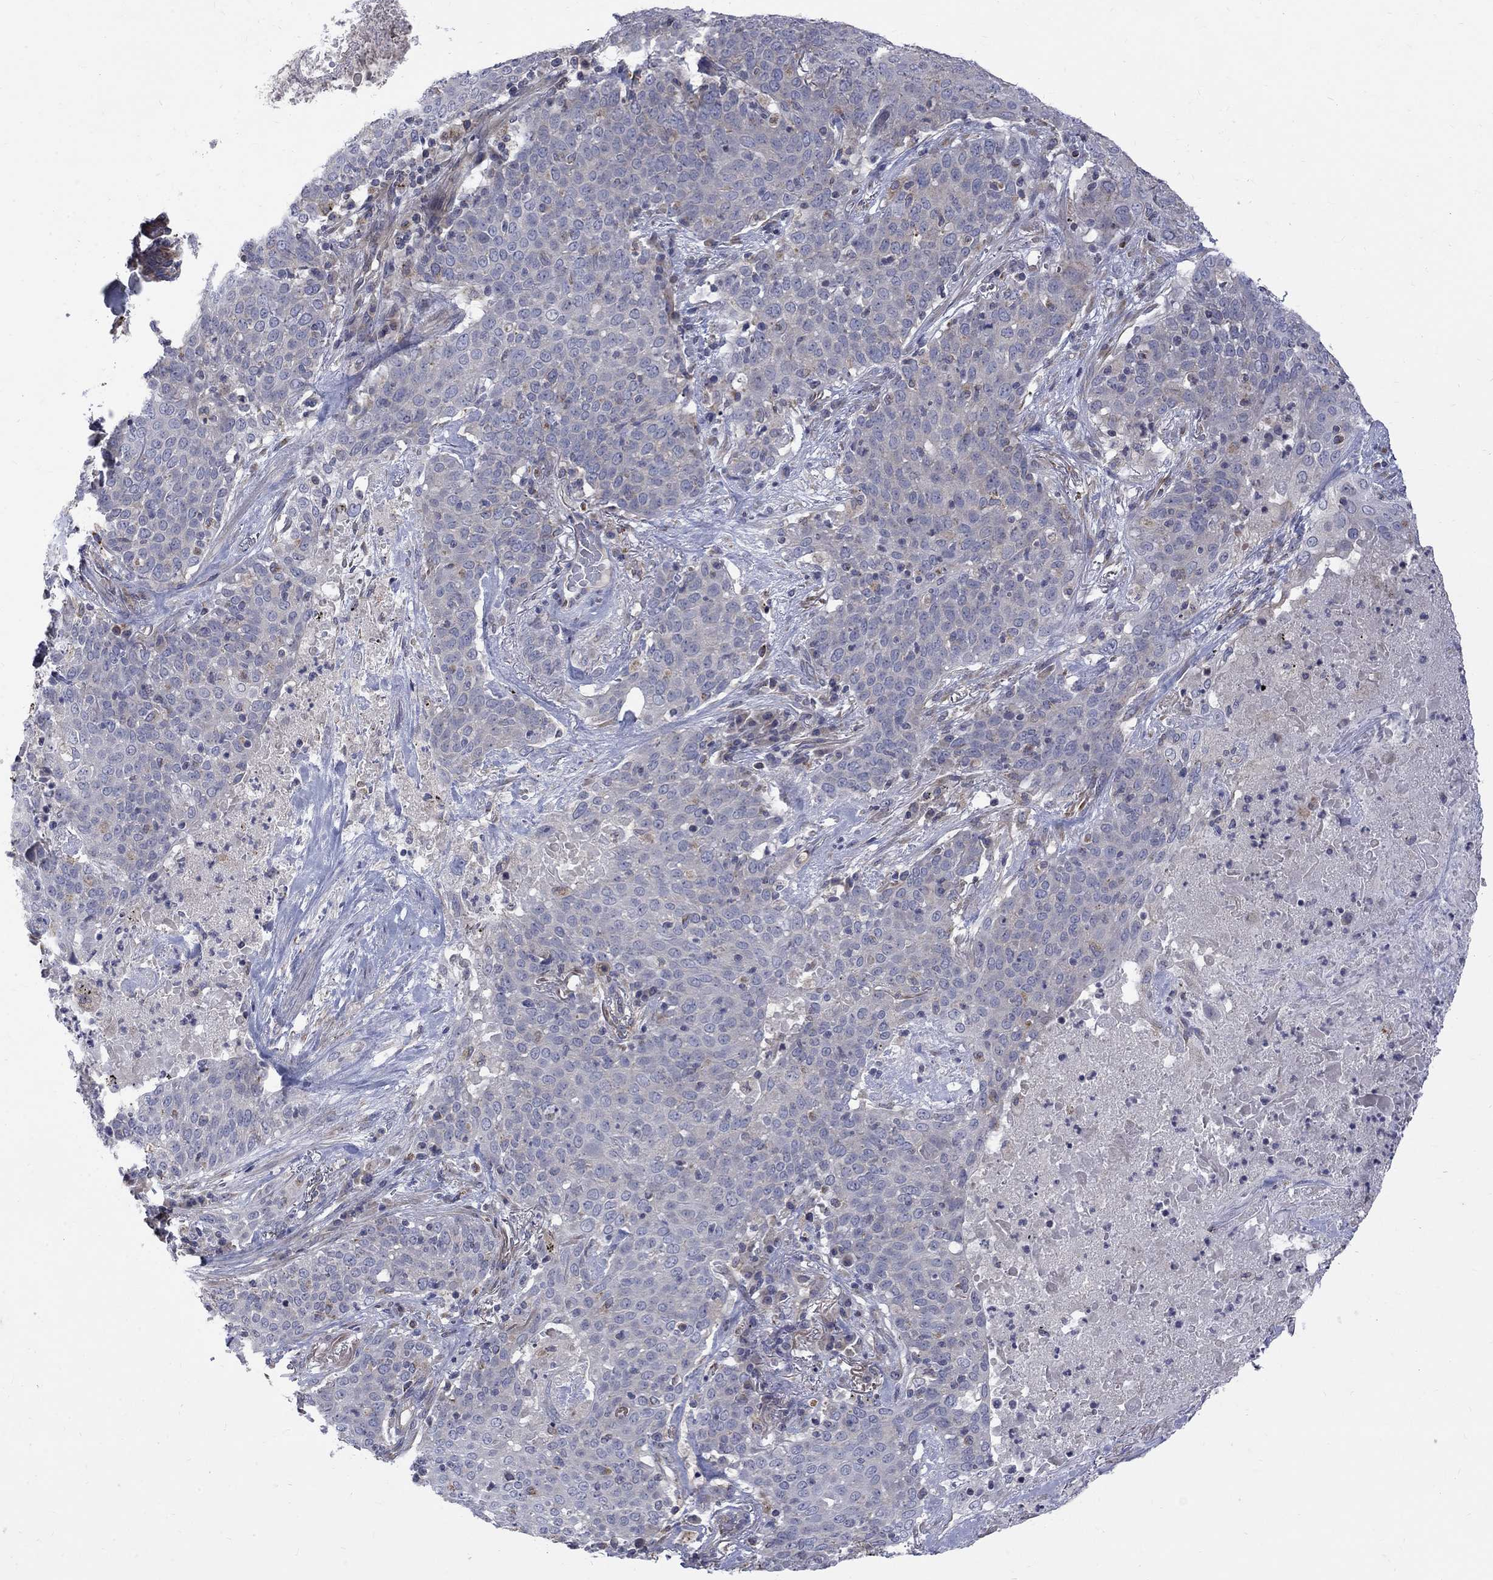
{"staining": {"intensity": "negative", "quantity": "none", "location": "none"}, "tissue": "lung cancer", "cell_type": "Tumor cells", "image_type": "cancer", "snomed": [{"axis": "morphology", "description": "Squamous cell carcinoma, NOS"}, {"axis": "topography", "description": "Lung"}], "caption": "A histopathology image of lung cancer stained for a protein displays no brown staining in tumor cells.", "gene": "SH2B1", "patient": {"sex": "male", "age": 82}}